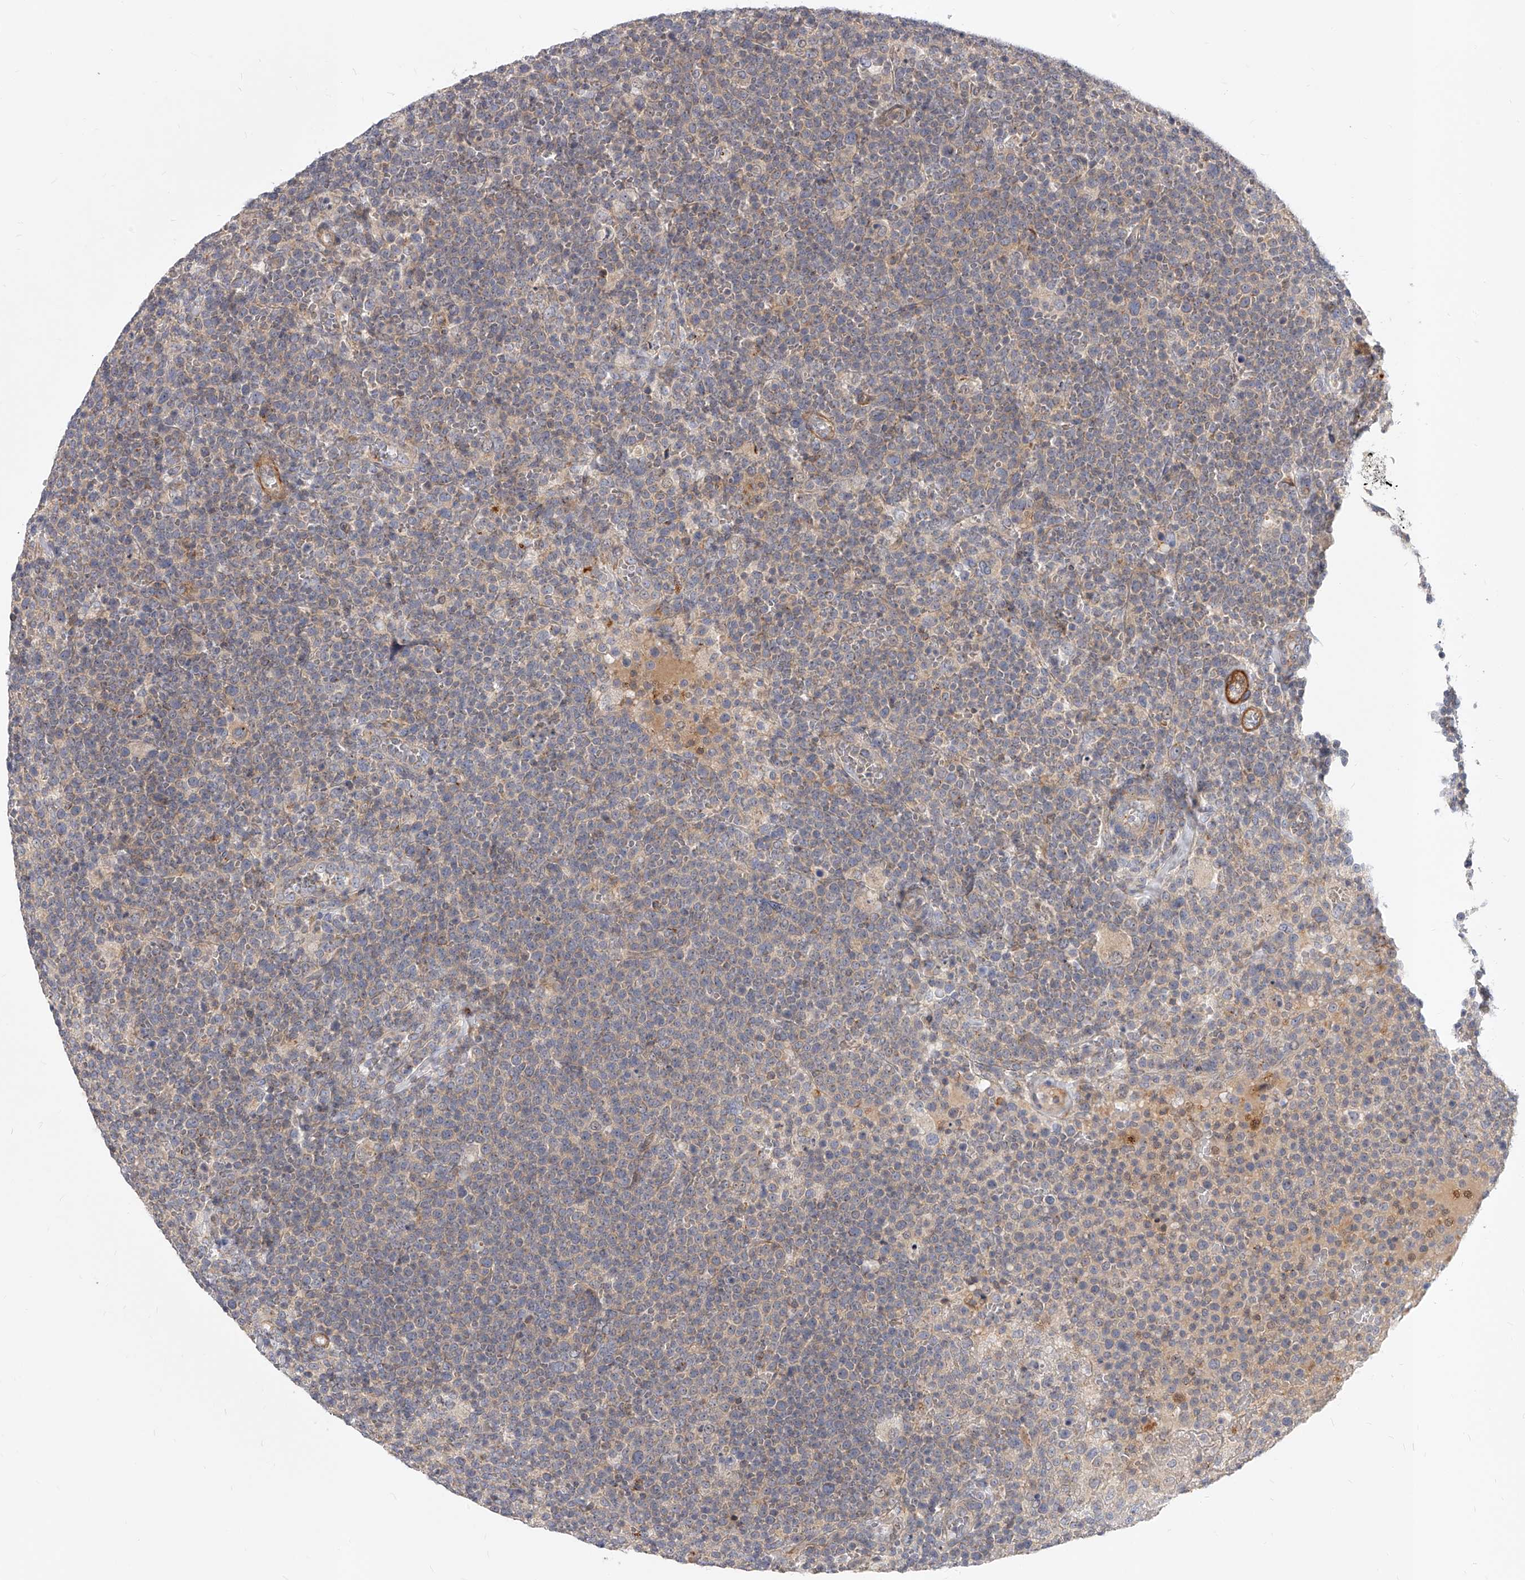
{"staining": {"intensity": "weak", "quantity": "25%-75%", "location": "cytoplasmic/membranous"}, "tissue": "lymphoma", "cell_type": "Tumor cells", "image_type": "cancer", "snomed": [{"axis": "morphology", "description": "Malignant lymphoma, non-Hodgkin's type, High grade"}, {"axis": "topography", "description": "Lymph node"}], "caption": "High-grade malignant lymphoma, non-Hodgkin's type stained with a protein marker displays weak staining in tumor cells.", "gene": "SLC37A1", "patient": {"sex": "male", "age": 61}}